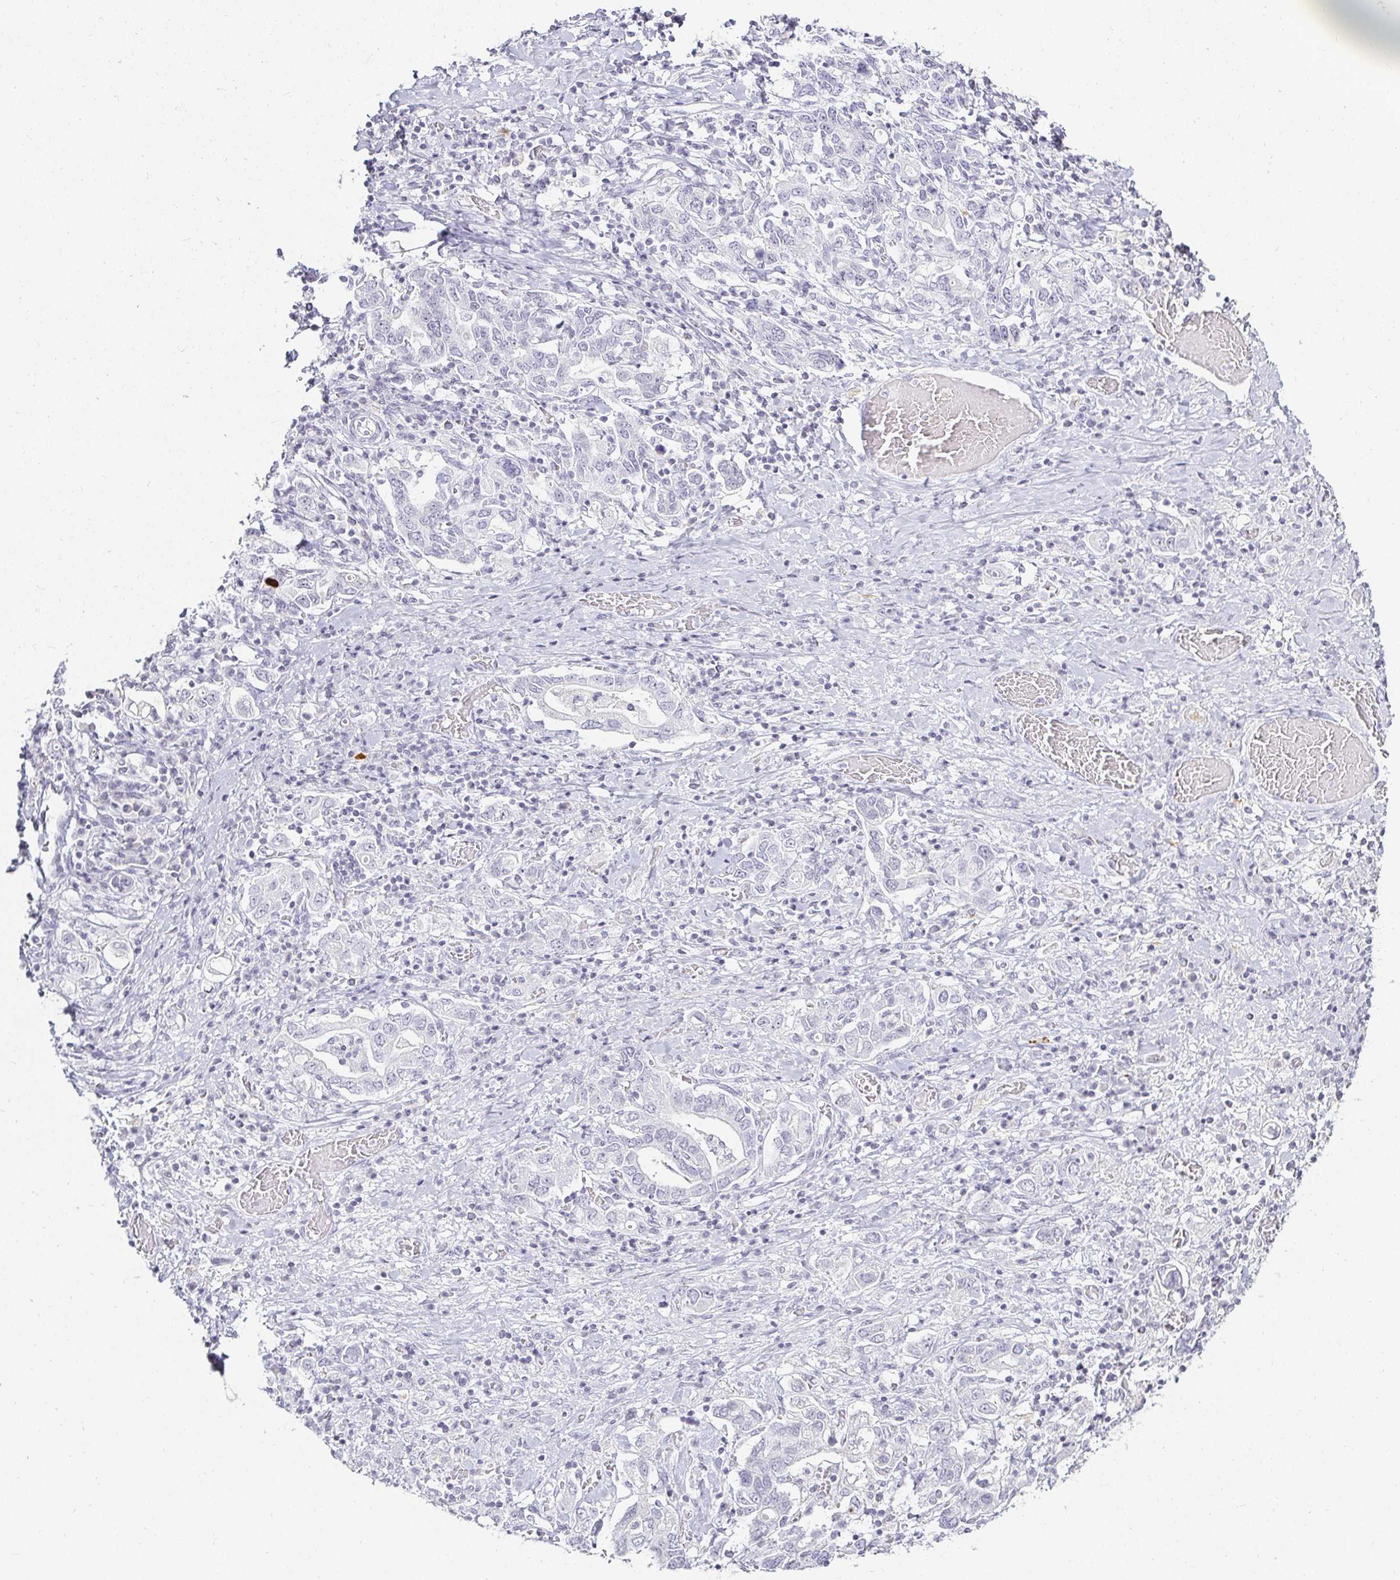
{"staining": {"intensity": "negative", "quantity": "none", "location": "none"}, "tissue": "stomach cancer", "cell_type": "Tumor cells", "image_type": "cancer", "snomed": [{"axis": "morphology", "description": "Adenocarcinoma, NOS"}, {"axis": "topography", "description": "Stomach, upper"}, {"axis": "topography", "description": "Stomach"}], "caption": "DAB (3,3'-diaminobenzidine) immunohistochemical staining of stomach cancer reveals no significant positivity in tumor cells.", "gene": "ACAN", "patient": {"sex": "male", "age": 62}}